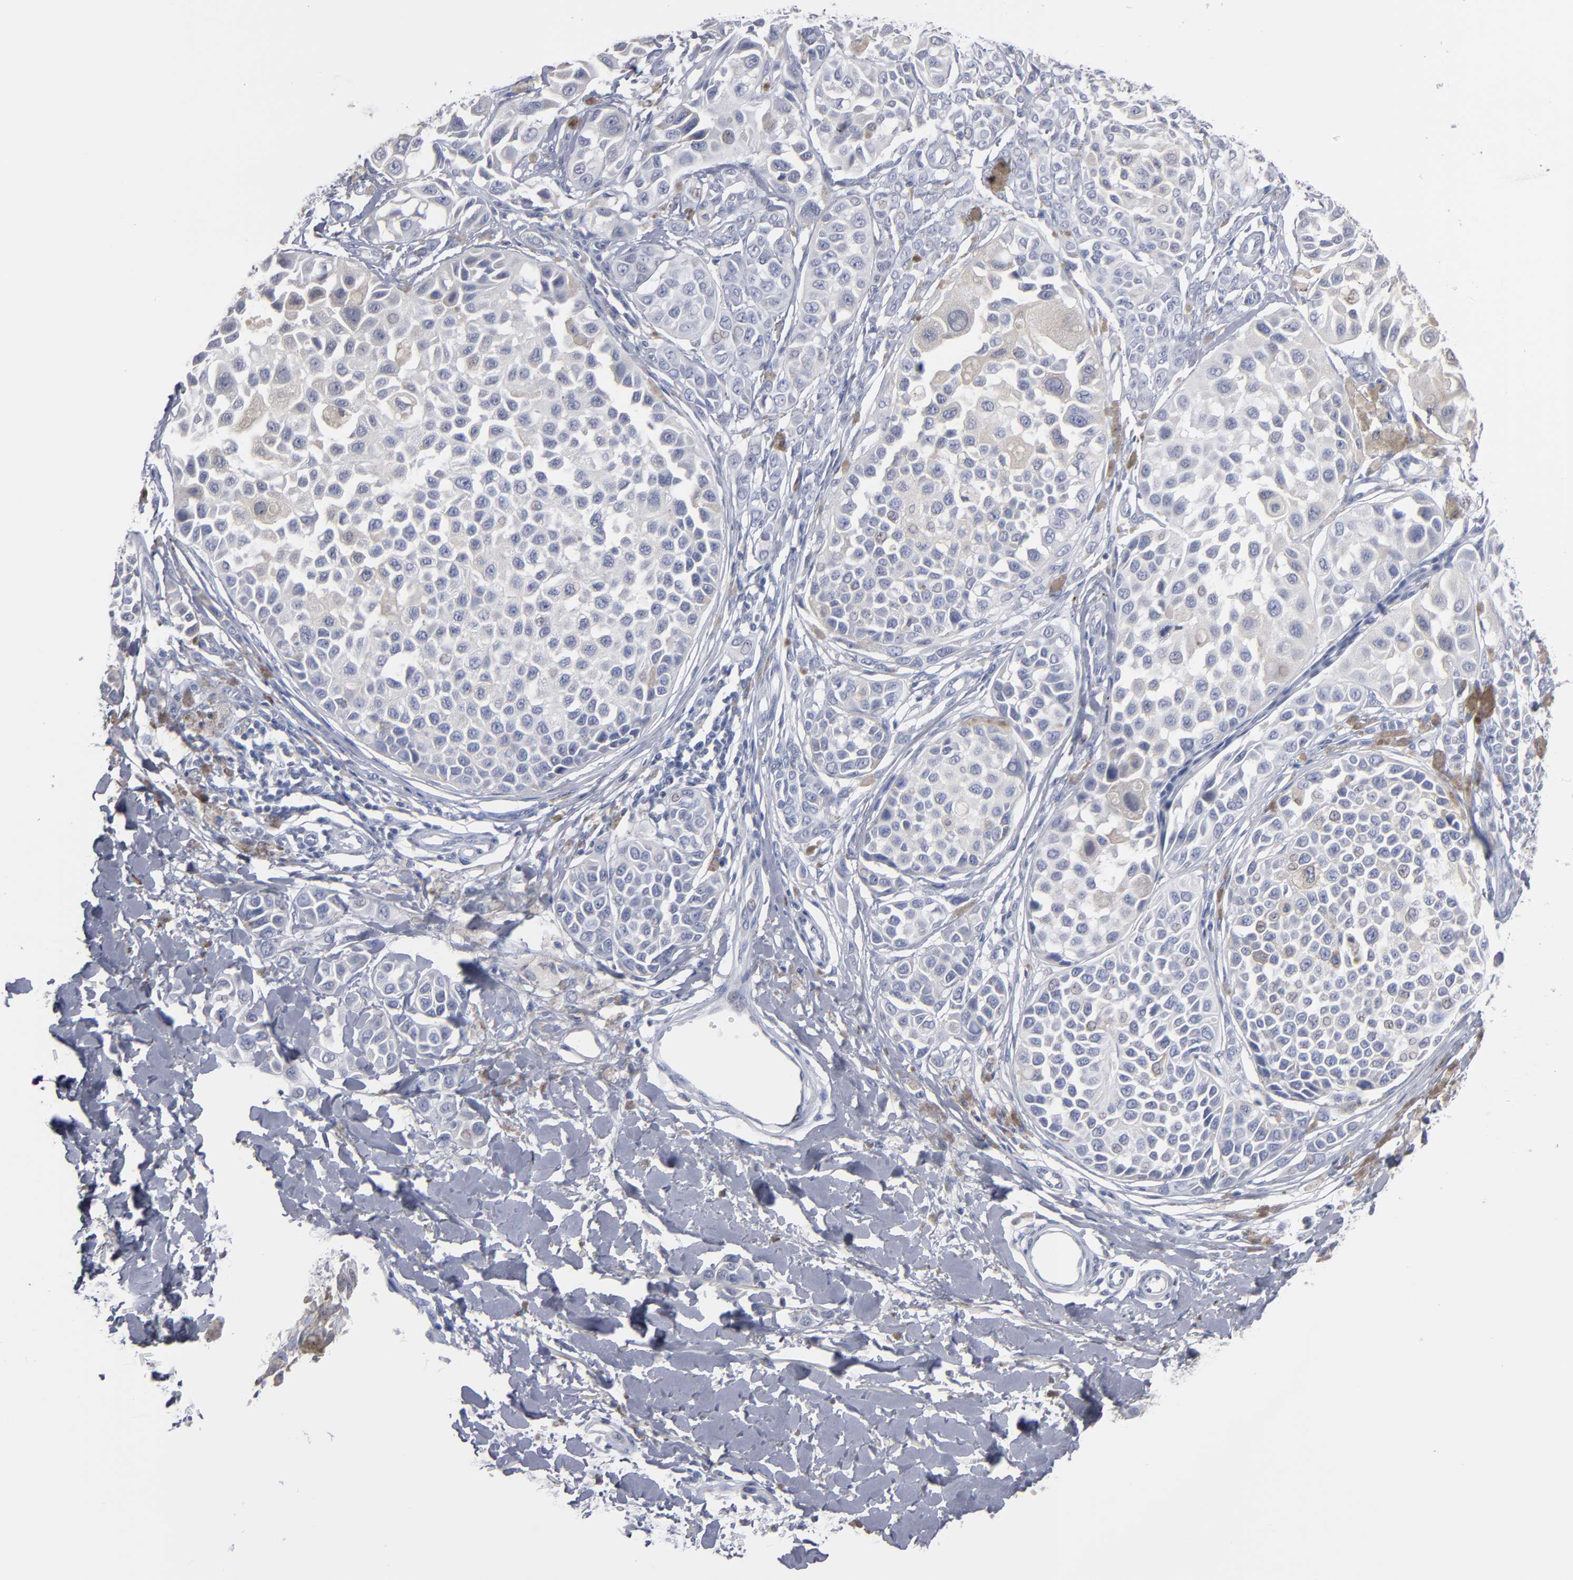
{"staining": {"intensity": "negative", "quantity": "none", "location": "none"}, "tissue": "melanoma", "cell_type": "Tumor cells", "image_type": "cancer", "snomed": [{"axis": "morphology", "description": "Malignant melanoma, NOS"}, {"axis": "topography", "description": "Skin"}], "caption": "Tumor cells are negative for brown protein staining in melanoma.", "gene": "RPH3A", "patient": {"sex": "female", "age": 38}}